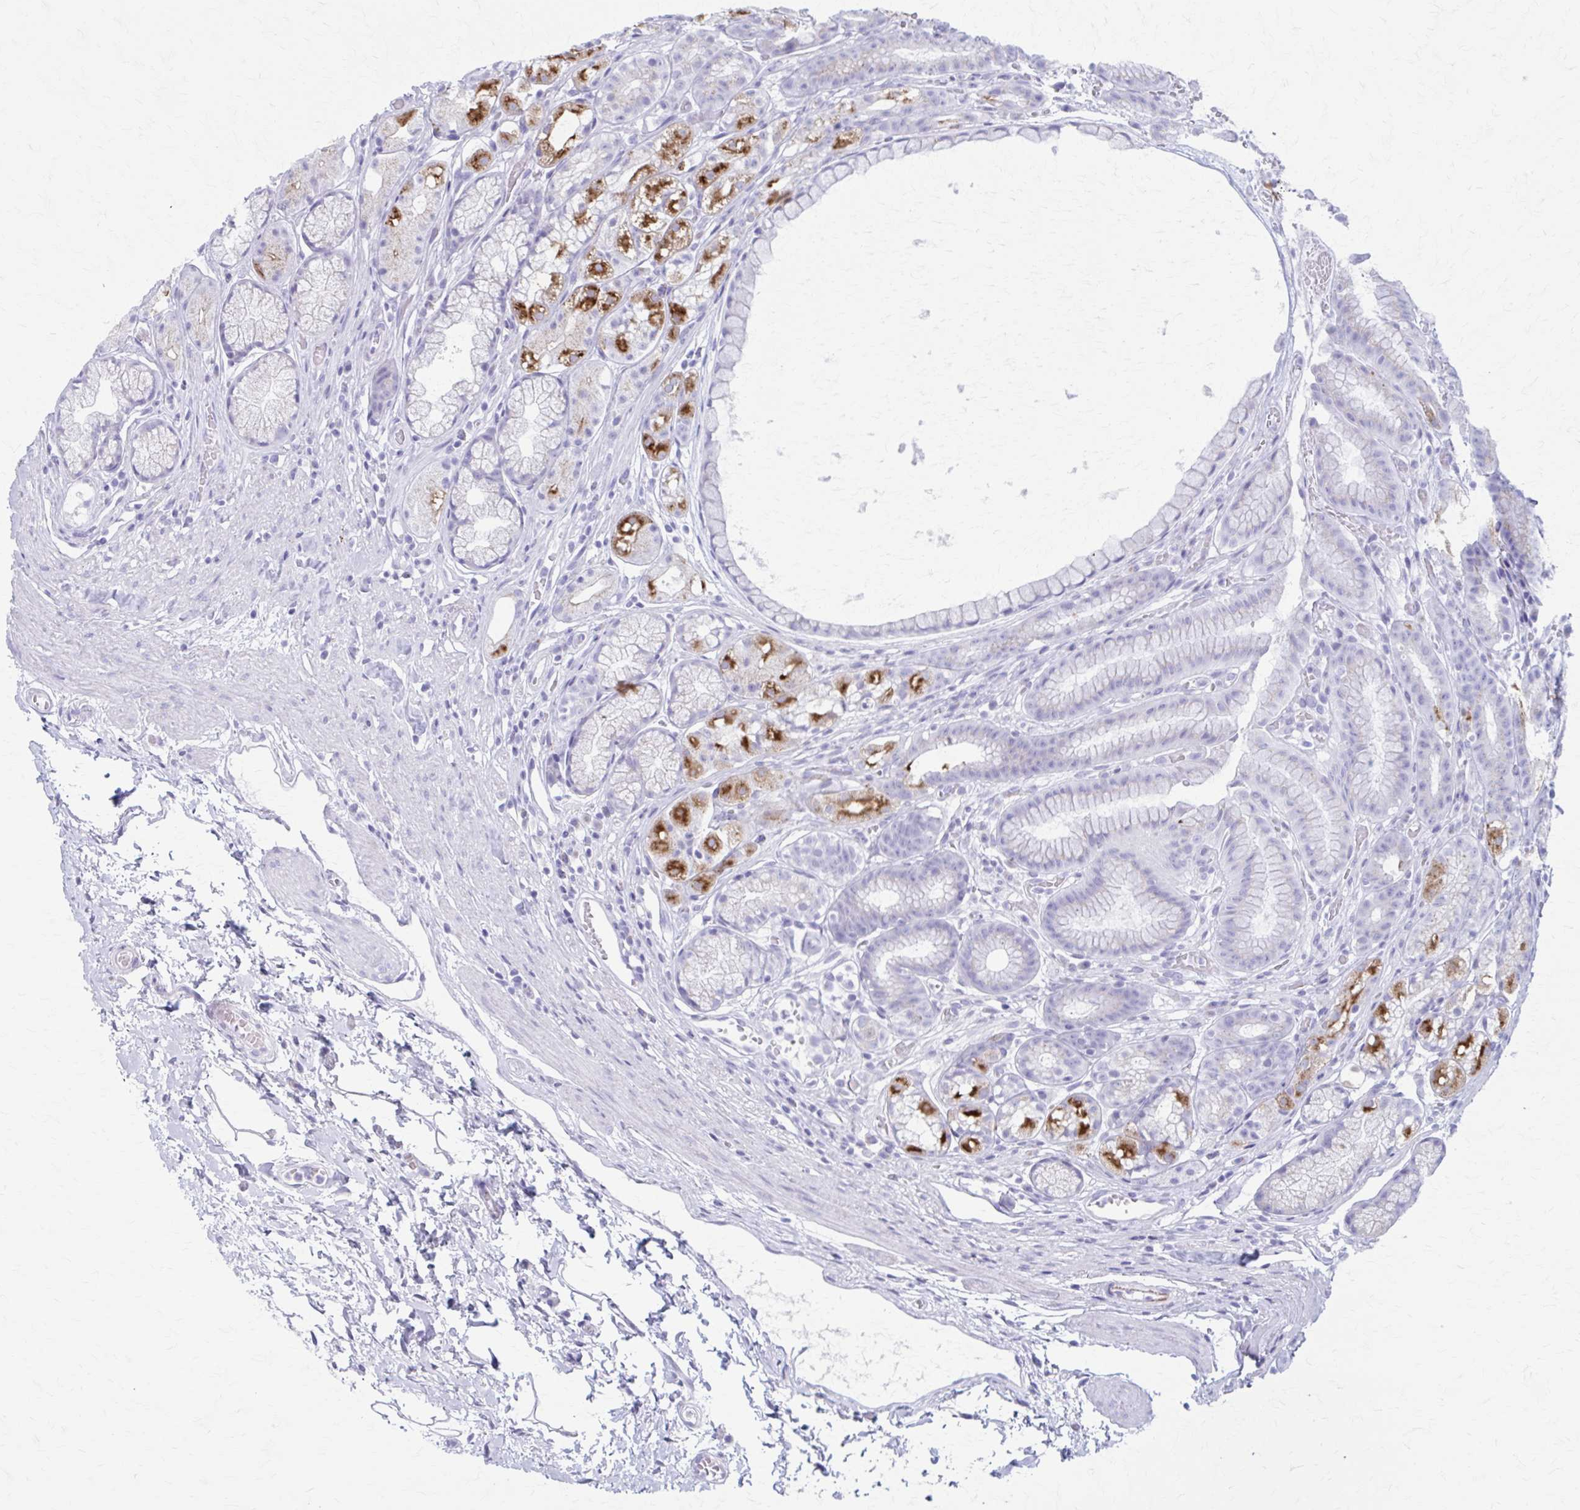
{"staining": {"intensity": "strong", "quantity": "<25%", "location": "cytoplasmic/membranous"}, "tissue": "stomach", "cell_type": "Glandular cells", "image_type": "normal", "snomed": [{"axis": "morphology", "description": "Normal tissue, NOS"}, {"axis": "topography", "description": "Smooth muscle"}, {"axis": "topography", "description": "Stomach"}], "caption": "An immunohistochemistry (IHC) micrograph of benign tissue is shown. Protein staining in brown labels strong cytoplasmic/membranous positivity in stomach within glandular cells.", "gene": "KCNE2", "patient": {"sex": "male", "age": 70}}